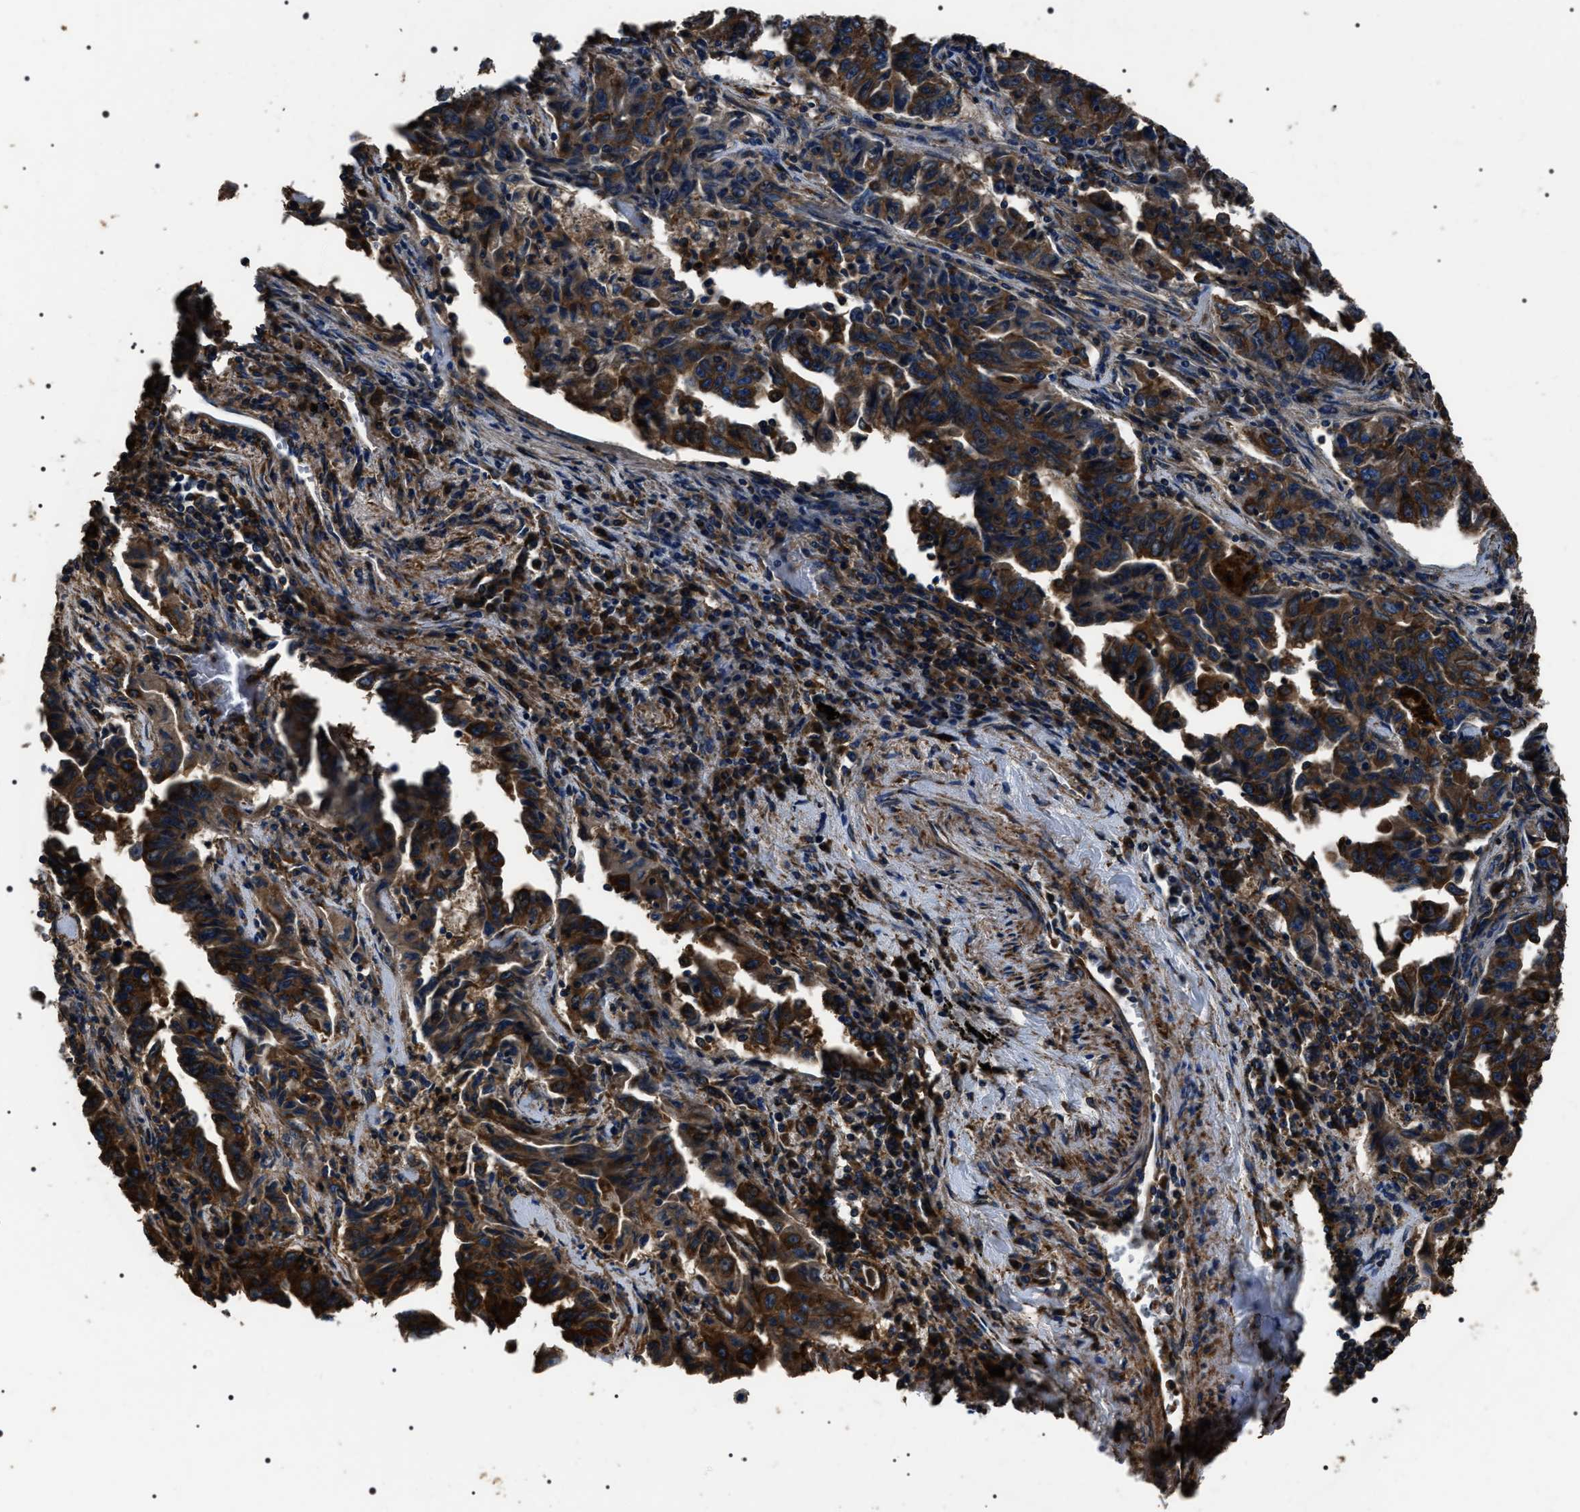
{"staining": {"intensity": "strong", "quantity": ">75%", "location": "cytoplasmic/membranous"}, "tissue": "lung cancer", "cell_type": "Tumor cells", "image_type": "cancer", "snomed": [{"axis": "morphology", "description": "Adenocarcinoma, NOS"}, {"axis": "topography", "description": "Lung"}], "caption": "Lung cancer (adenocarcinoma) stained with DAB immunohistochemistry (IHC) demonstrates high levels of strong cytoplasmic/membranous staining in approximately >75% of tumor cells.", "gene": "HSCB", "patient": {"sex": "female", "age": 51}}